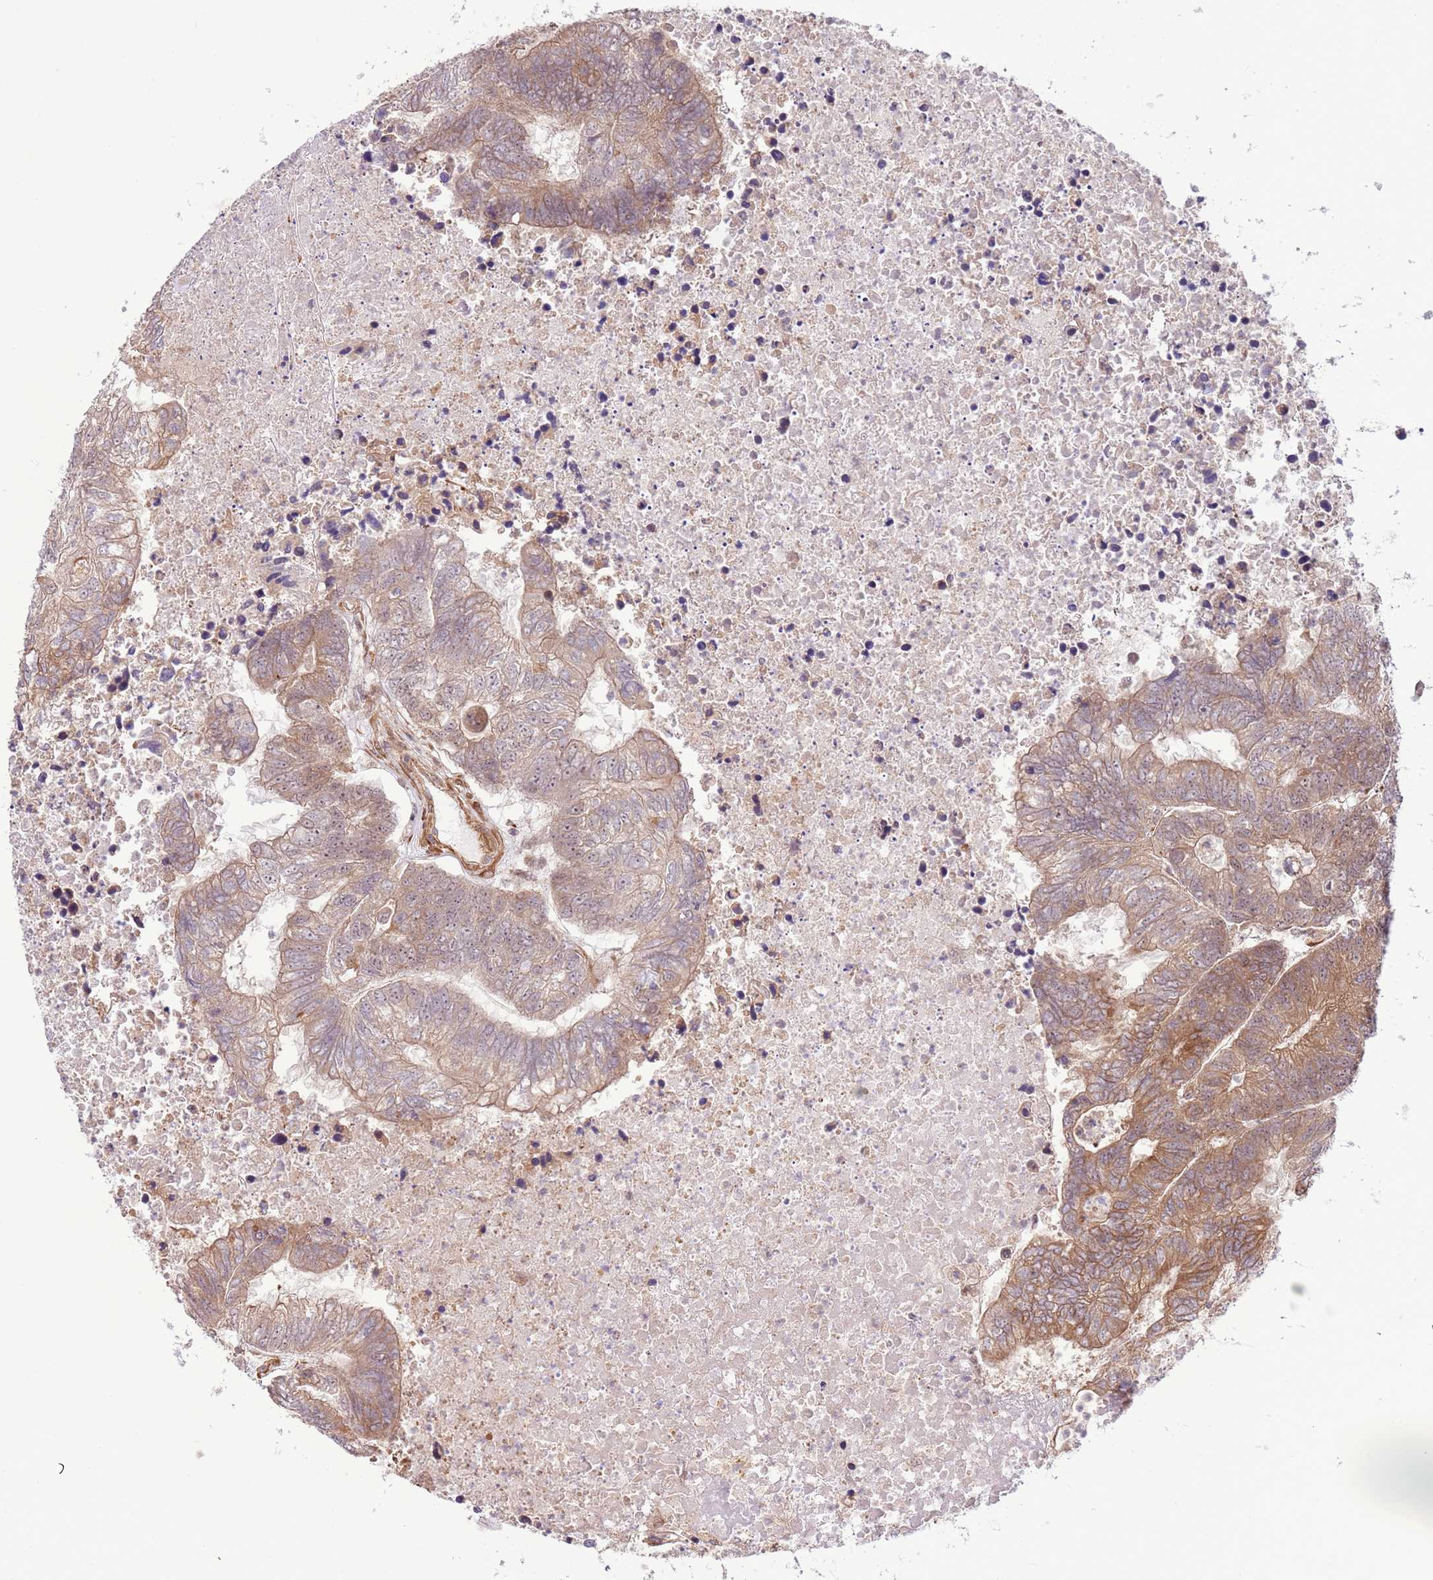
{"staining": {"intensity": "moderate", "quantity": ">75%", "location": "cytoplasmic/membranous"}, "tissue": "colorectal cancer", "cell_type": "Tumor cells", "image_type": "cancer", "snomed": [{"axis": "morphology", "description": "Adenocarcinoma, NOS"}, {"axis": "topography", "description": "Colon"}], "caption": "Colorectal adenocarcinoma stained for a protein (brown) reveals moderate cytoplasmic/membranous positive positivity in approximately >75% of tumor cells.", "gene": "DCAF4", "patient": {"sex": "female", "age": 48}}